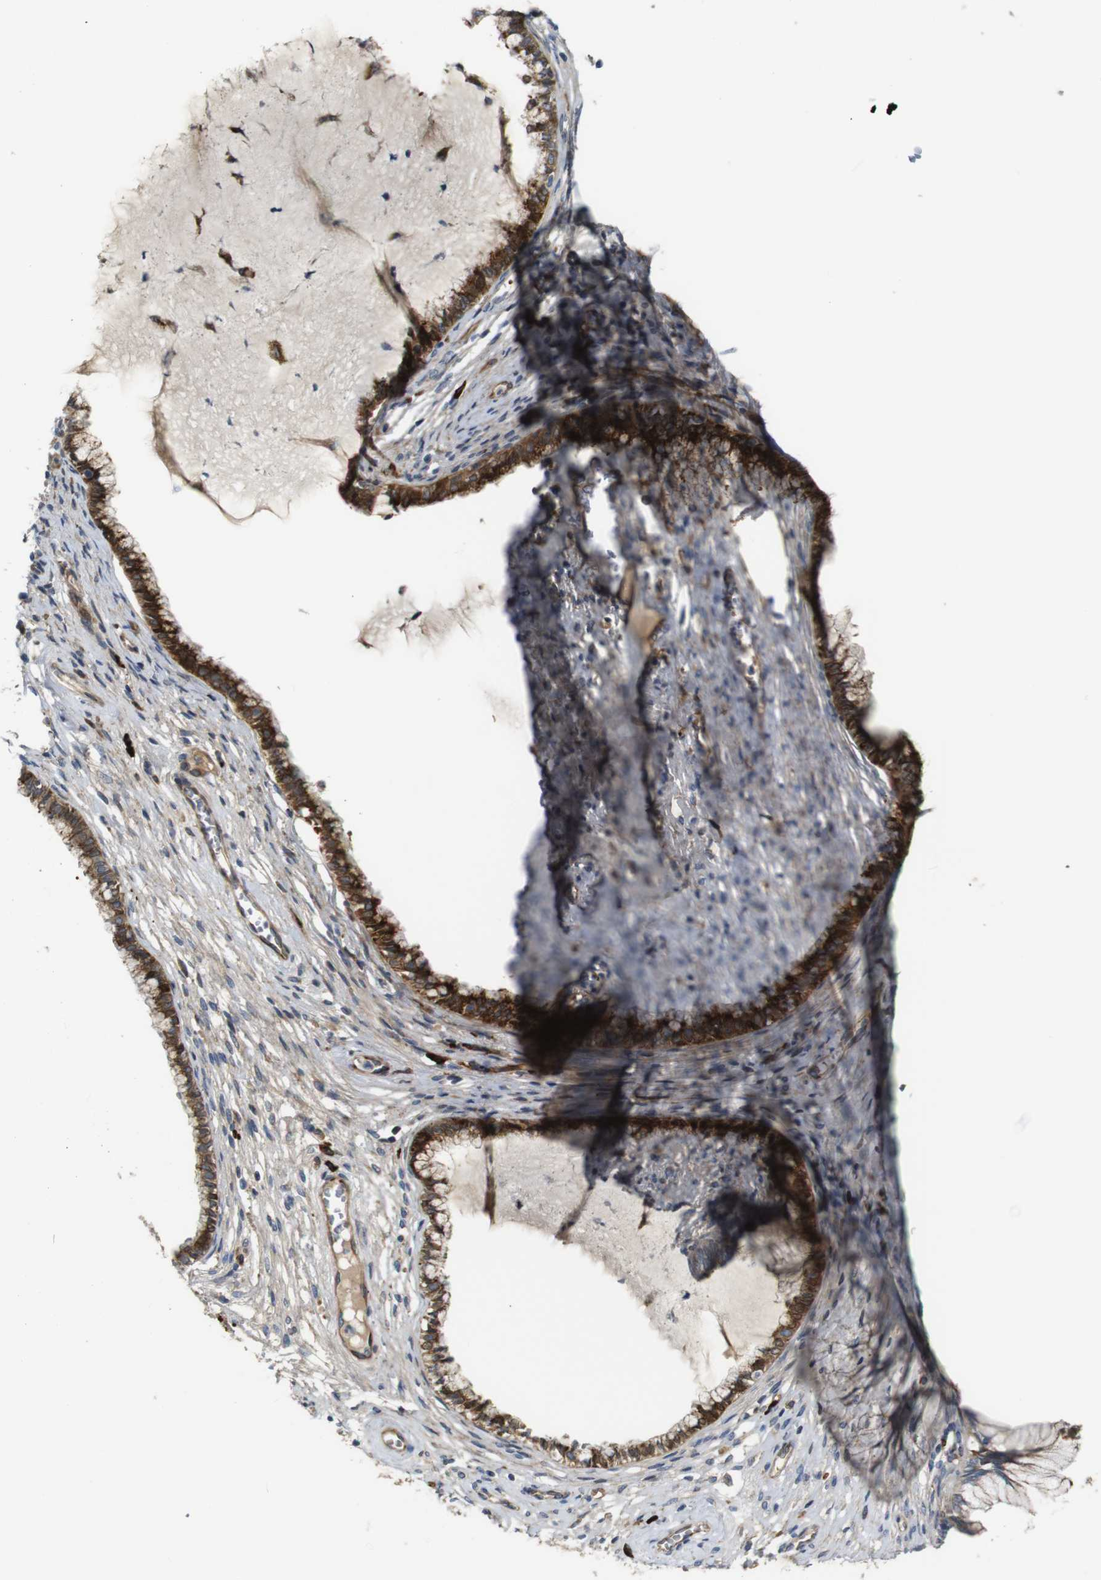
{"staining": {"intensity": "strong", "quantity": ">75%", "location": "cytoplasmic/membranous"}, "tissue": "cervical cancer", "cell_type": "Tumor cells", "image_type": "cancer", "snomed": [{"axis": "morphology", "description": "Adenocarcinoma, NOS"}, {"axis": "topography", "description": "Cervix"}], "caption": "Tumor cells reveal strong cytoplasmic/membranous positivity in about >75% of cells in cervical cancer (adenocarcinoma).", "gene": "UBE2G2", "patient": {"sex": "female", "age": 44}}